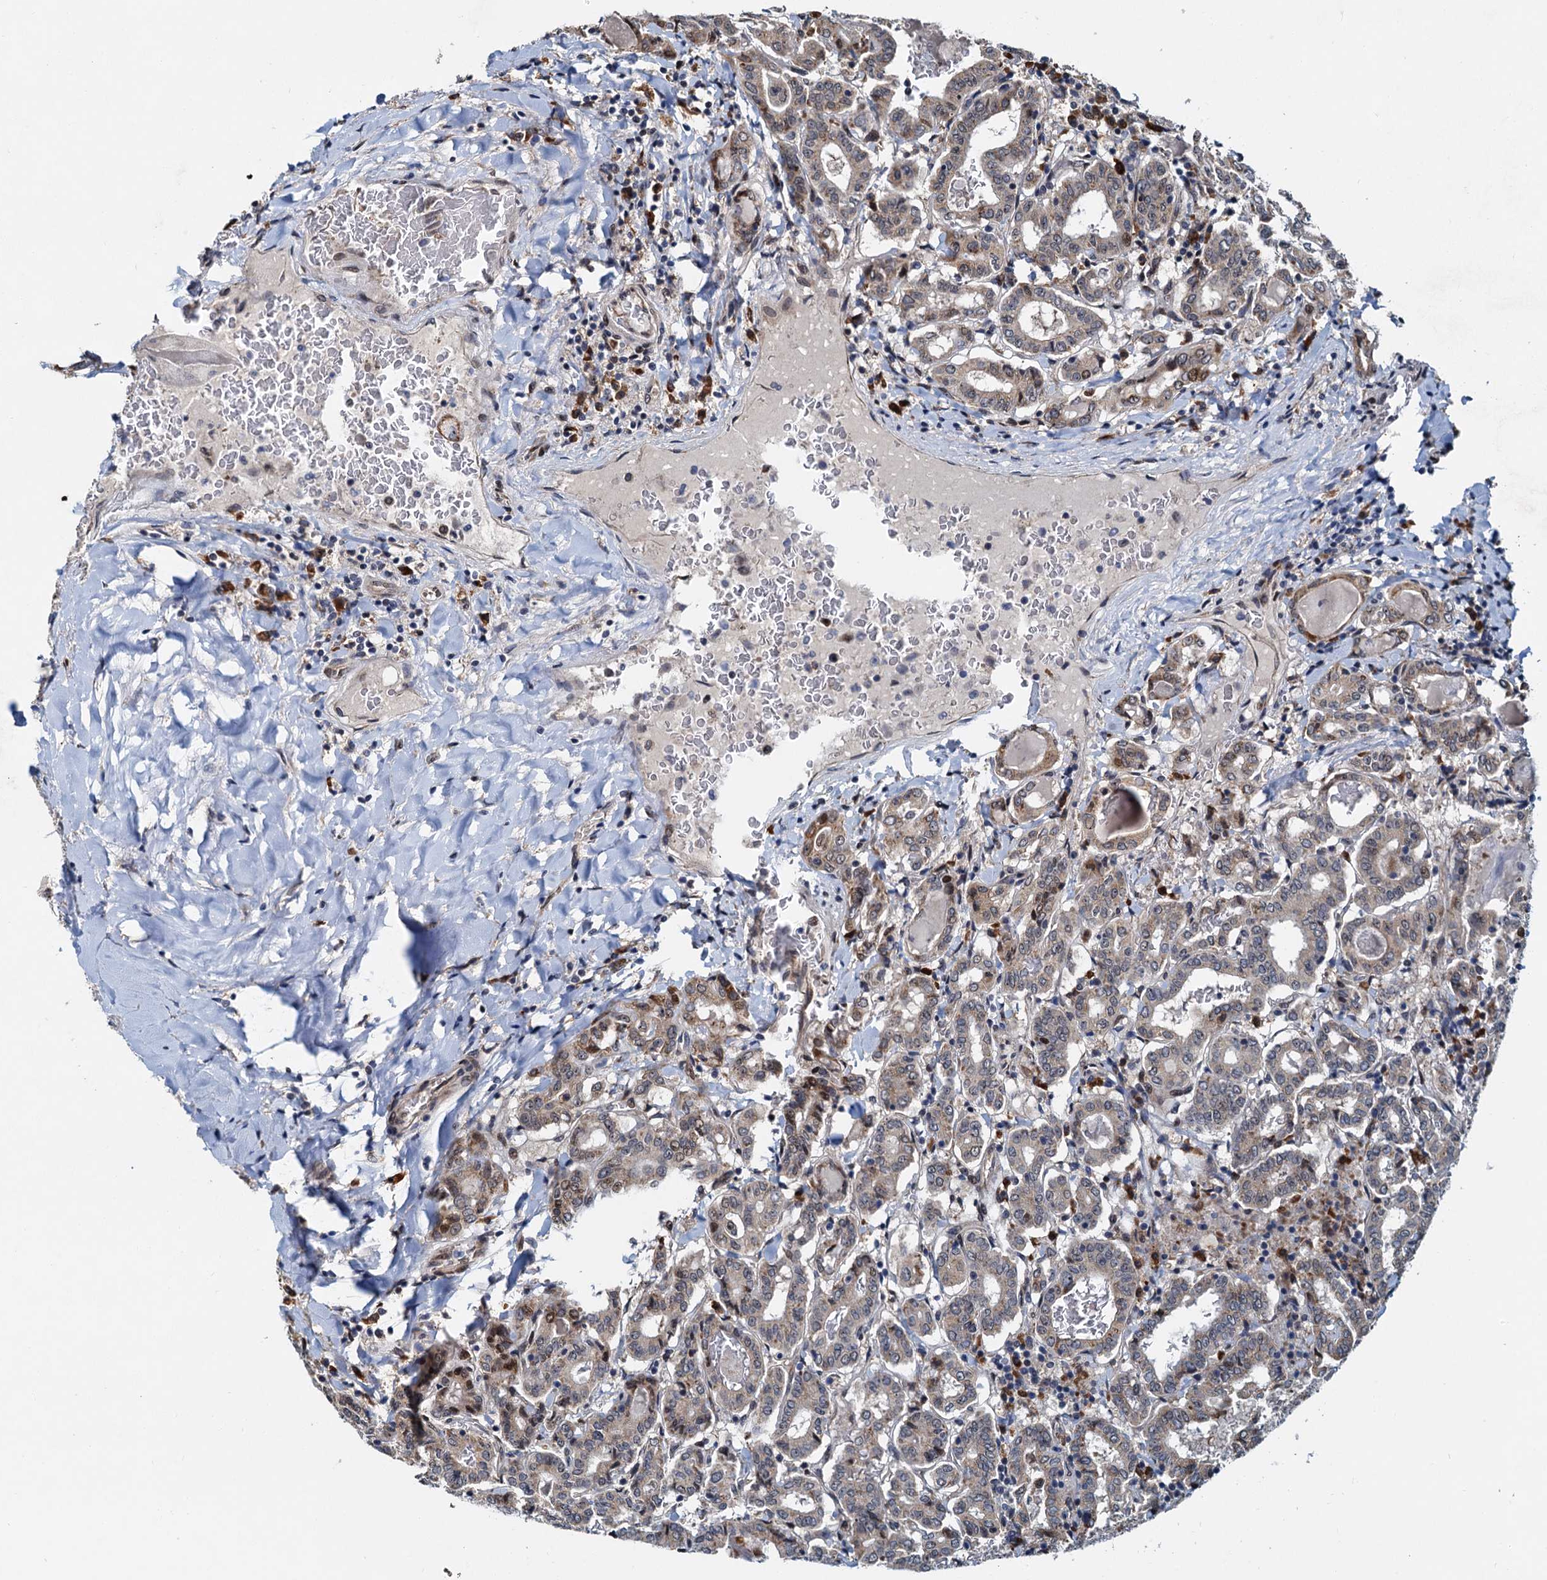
{"staining": {"intensity": "weak", "quantity": "25%-75%", "location": "cytoplasmic/membranous"}, "tissue": "thyroid cancer", "cell_type": "Tumor cells", "image_type": "cancer", "snomed": [{"axis": "morphology", "description": "Papillary adenocarcinoma, NOS"}, {"axis": "topography", "description": "Thyroid gland"}], "caption": "Tumor cells display weak cytoplasmic/membranous positivity in about 25%-75% of cells in thyroid papillary adenocarcinoma.", "gene": "DNAJC21", "patient": {"sex": "female", "age": 72}}